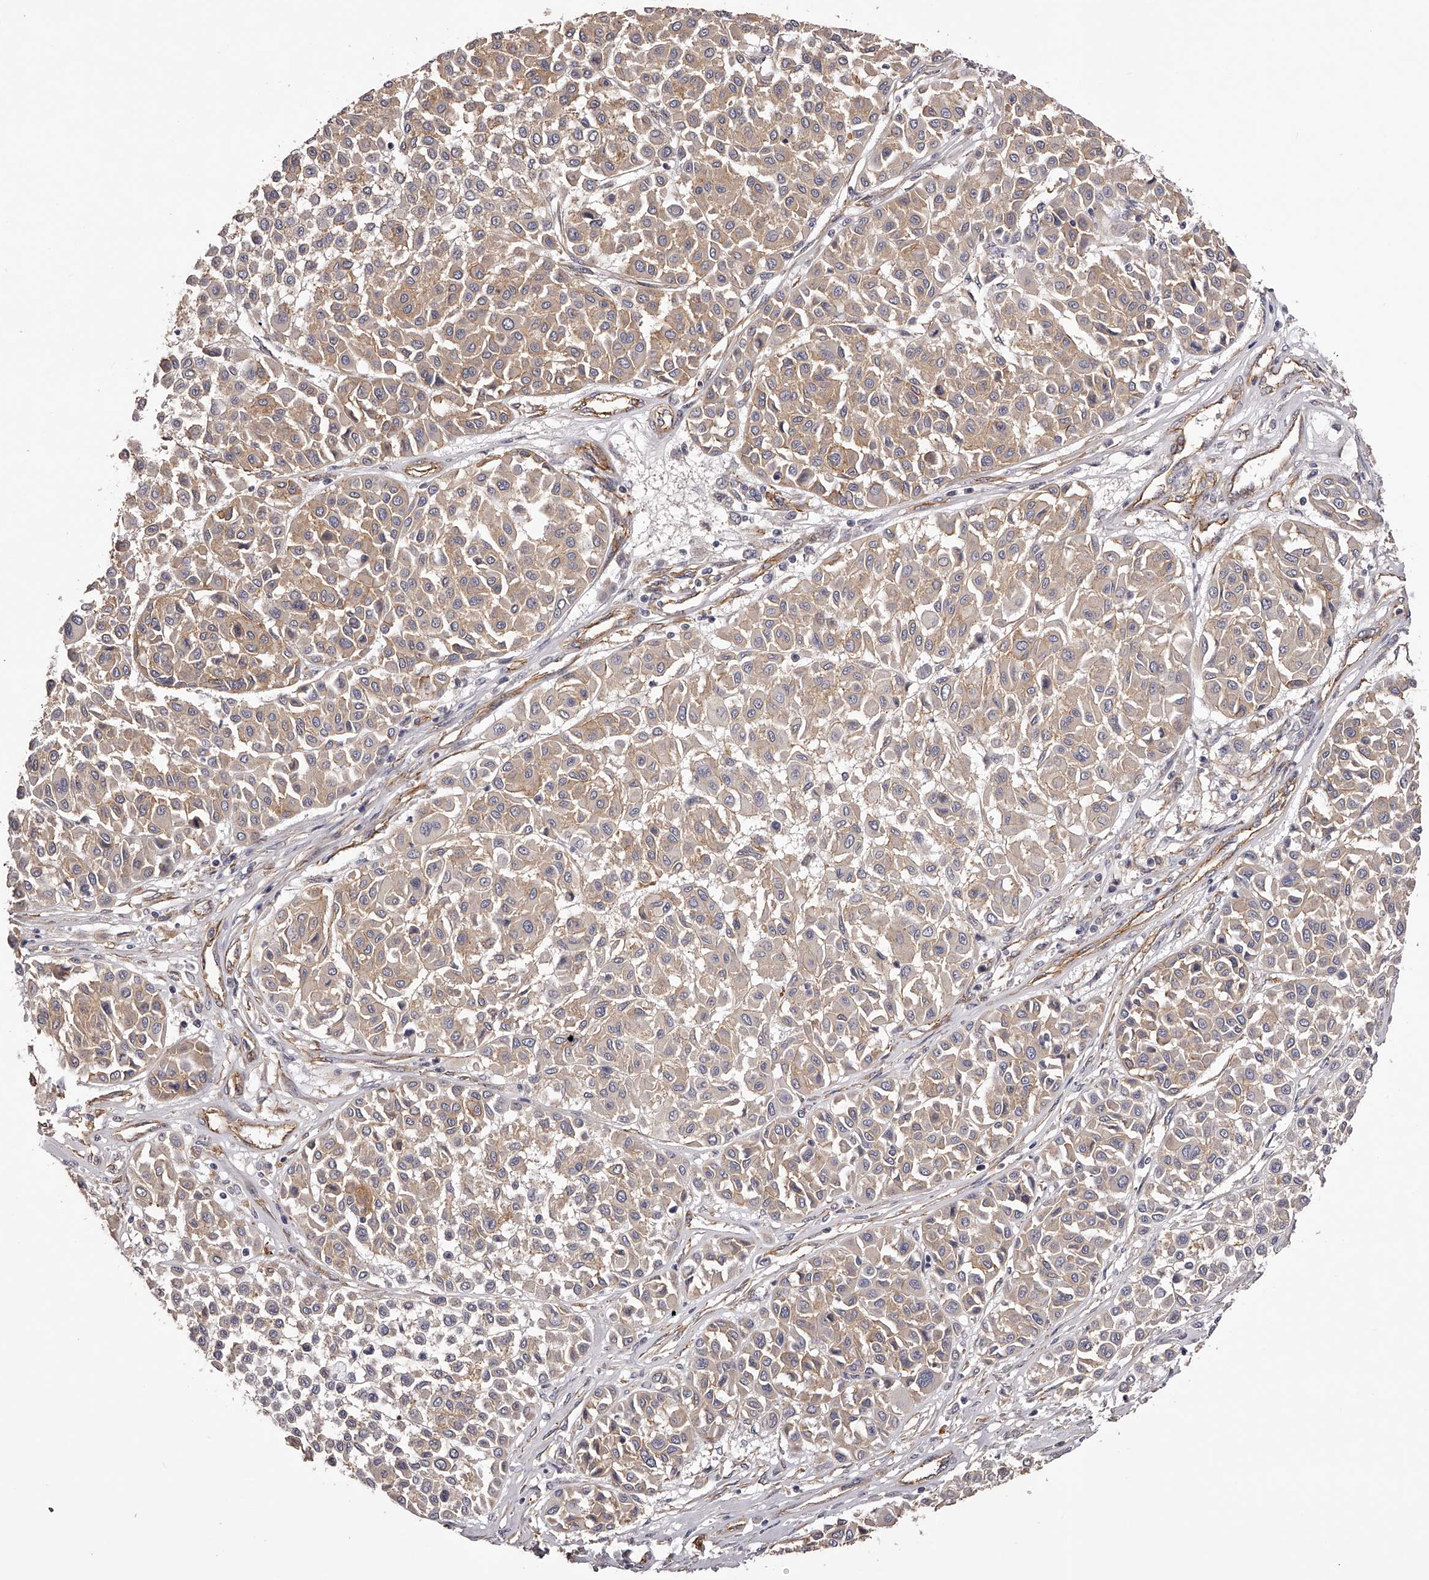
{"staining": {"intensity": "weak", "quantity": ">75%", "location": "cytoplasmic/membranous"}, "tissue": "melanoma", "cell_type": "Tumor cells", "image_type": "cancer", "snomed": [{"axis": "morphology", "description": "Malignant melanoma, Metastatic site"}, {"axis": "topography", "description": "Soft tissue"}], "caption": "A brown stain labels weak cytoplasmic/membranous expression of a protein in human malignant melanoma (metastatic site) tumor cells. Nuclei are stained in blue.", "gene": "LTV1", "patient": {"sex": "male", "age": 41}}